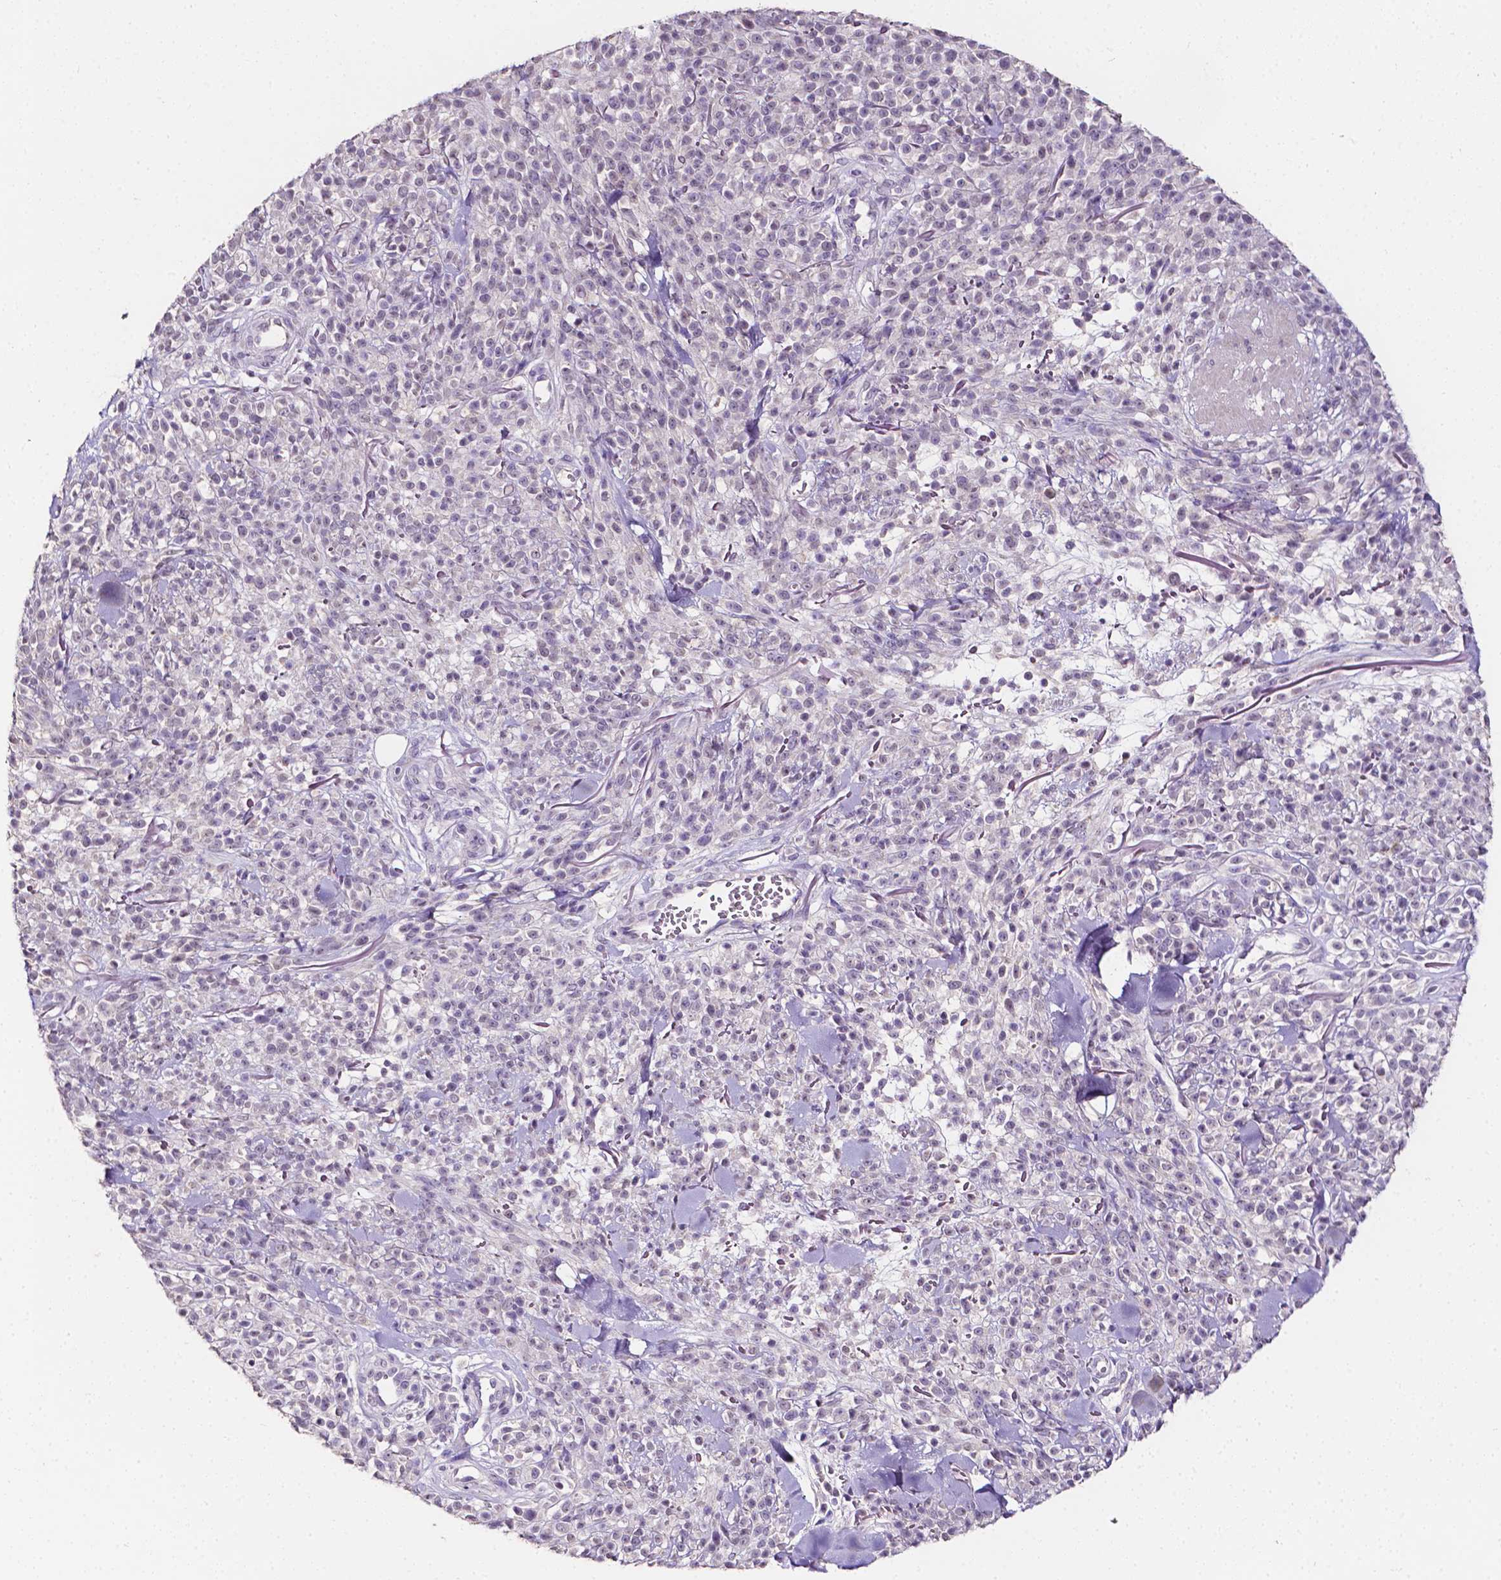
{"staining": {"intensity": "negative", "quantity": "none", "location": "none"}, "tissue": "melanoma", "cell_type": "Tumor cells", "image_type": "cancer", "snomed": [{"axis": "morphology", "description": "Malignant melanoma, NOS"}, {"axis": "topography", "description": "Skin"}, {"axis": "topography", "description": "Skin of trunk"}], "caption": "A micrograph of melanoma stained for a protein reveals no brown staining in tumor cells. Brightfield microscopy of immunohistochemistry (IHC) stained with DAB (brown) and hematoxylin (blue), captured at high magnification.", "gene": "PSAT1", "patient": {"sex": "male", "age": 74}}